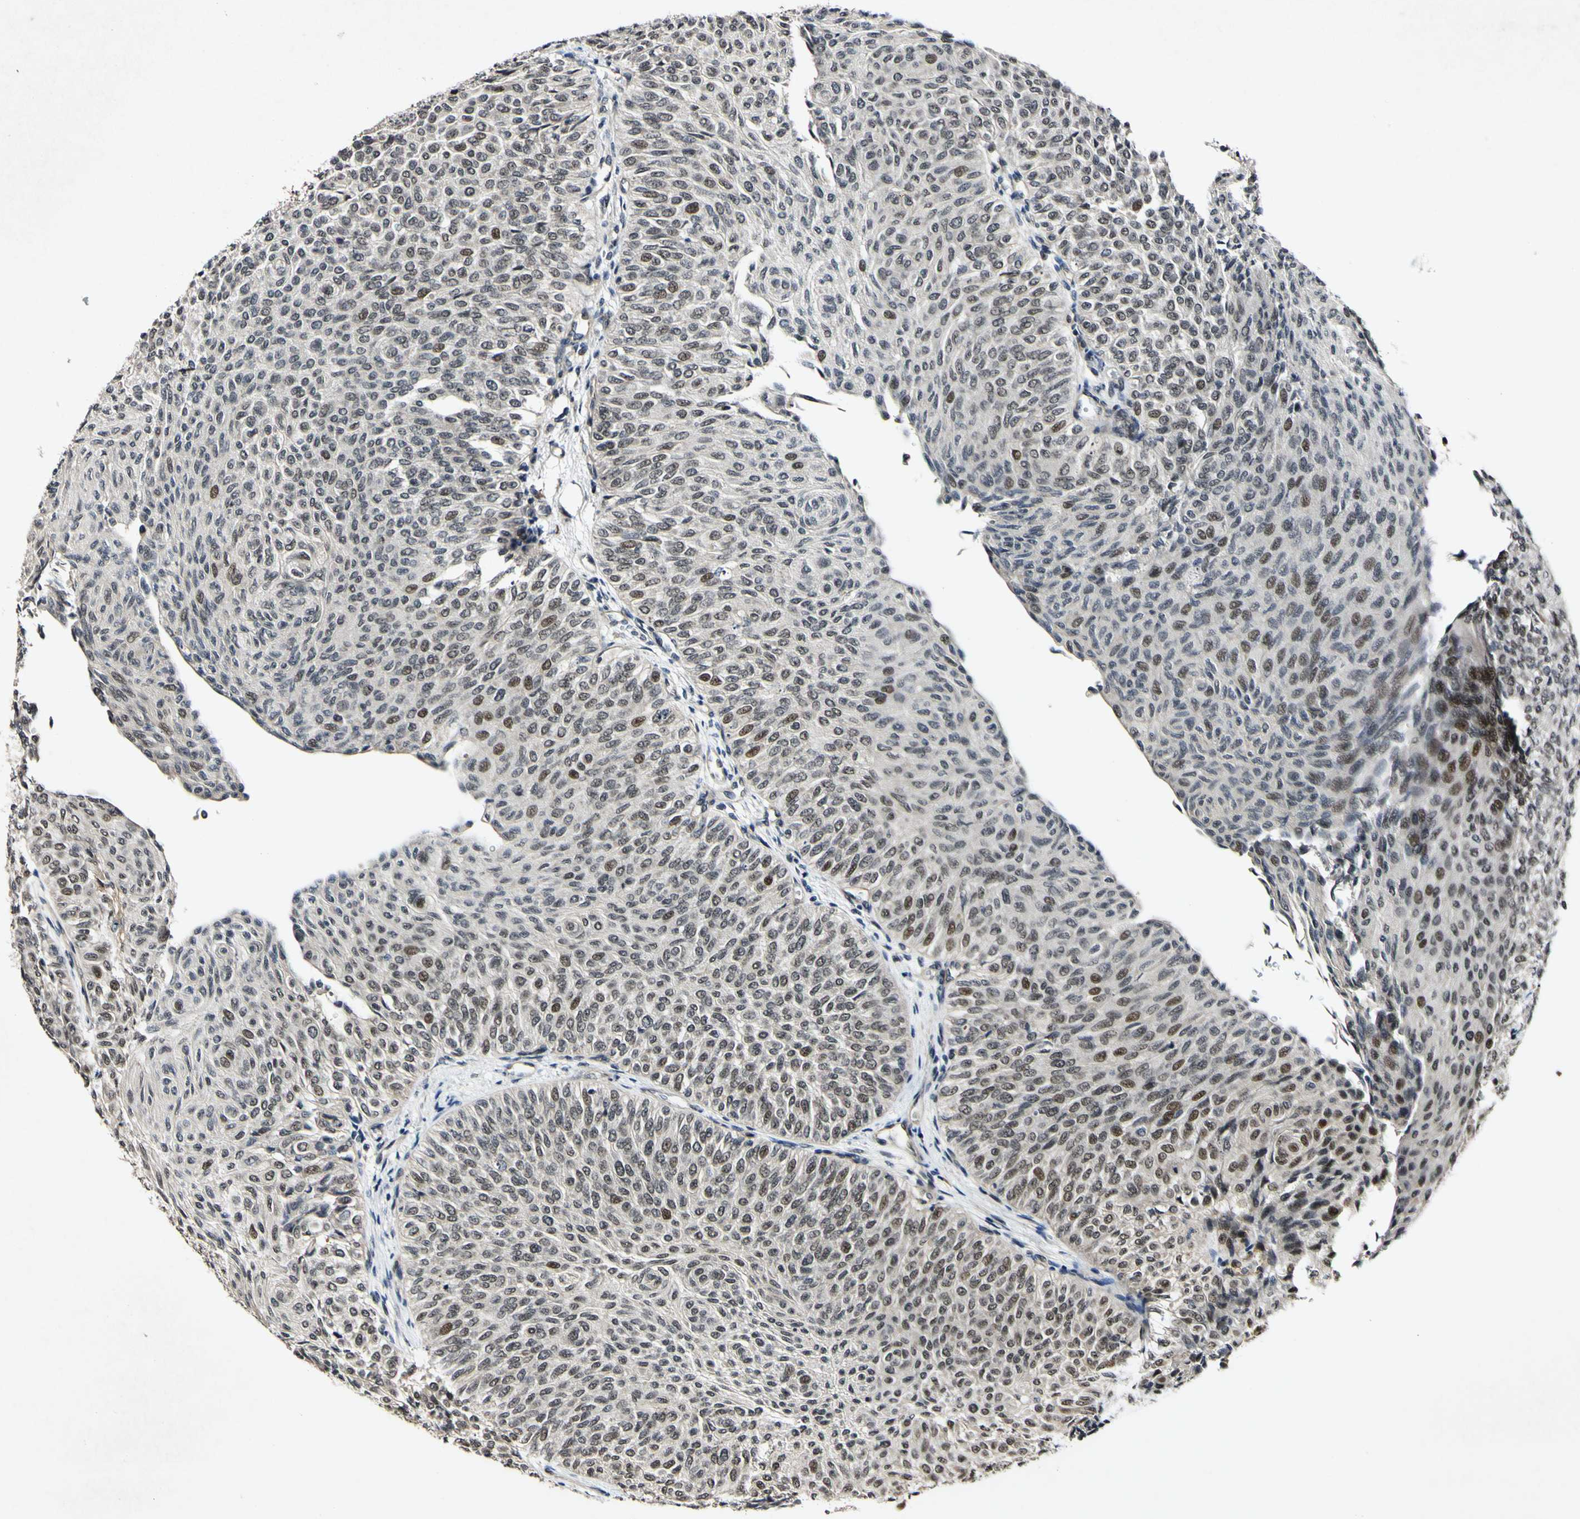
{"staining": {"intensity": "strong", "quantity": "<25%", "location": "nuclear"}, "tissue": "urothelial cancer", "cell_type": "Tumor cells", "image_type": "cancer", "snomed": [{"axis": "morphology", "description": "Urothelial carcinoma, Low grade"}, {"axis": "topography", "description": "Urinary bladder"}], "caption": "Urothelial carcinoma (low-grade) tissue demonstrates strong nuclear positivity in approximately <25% of tumor cells", "gene": "POLR2F", "patient": {"sex": "male", "age": 78}}